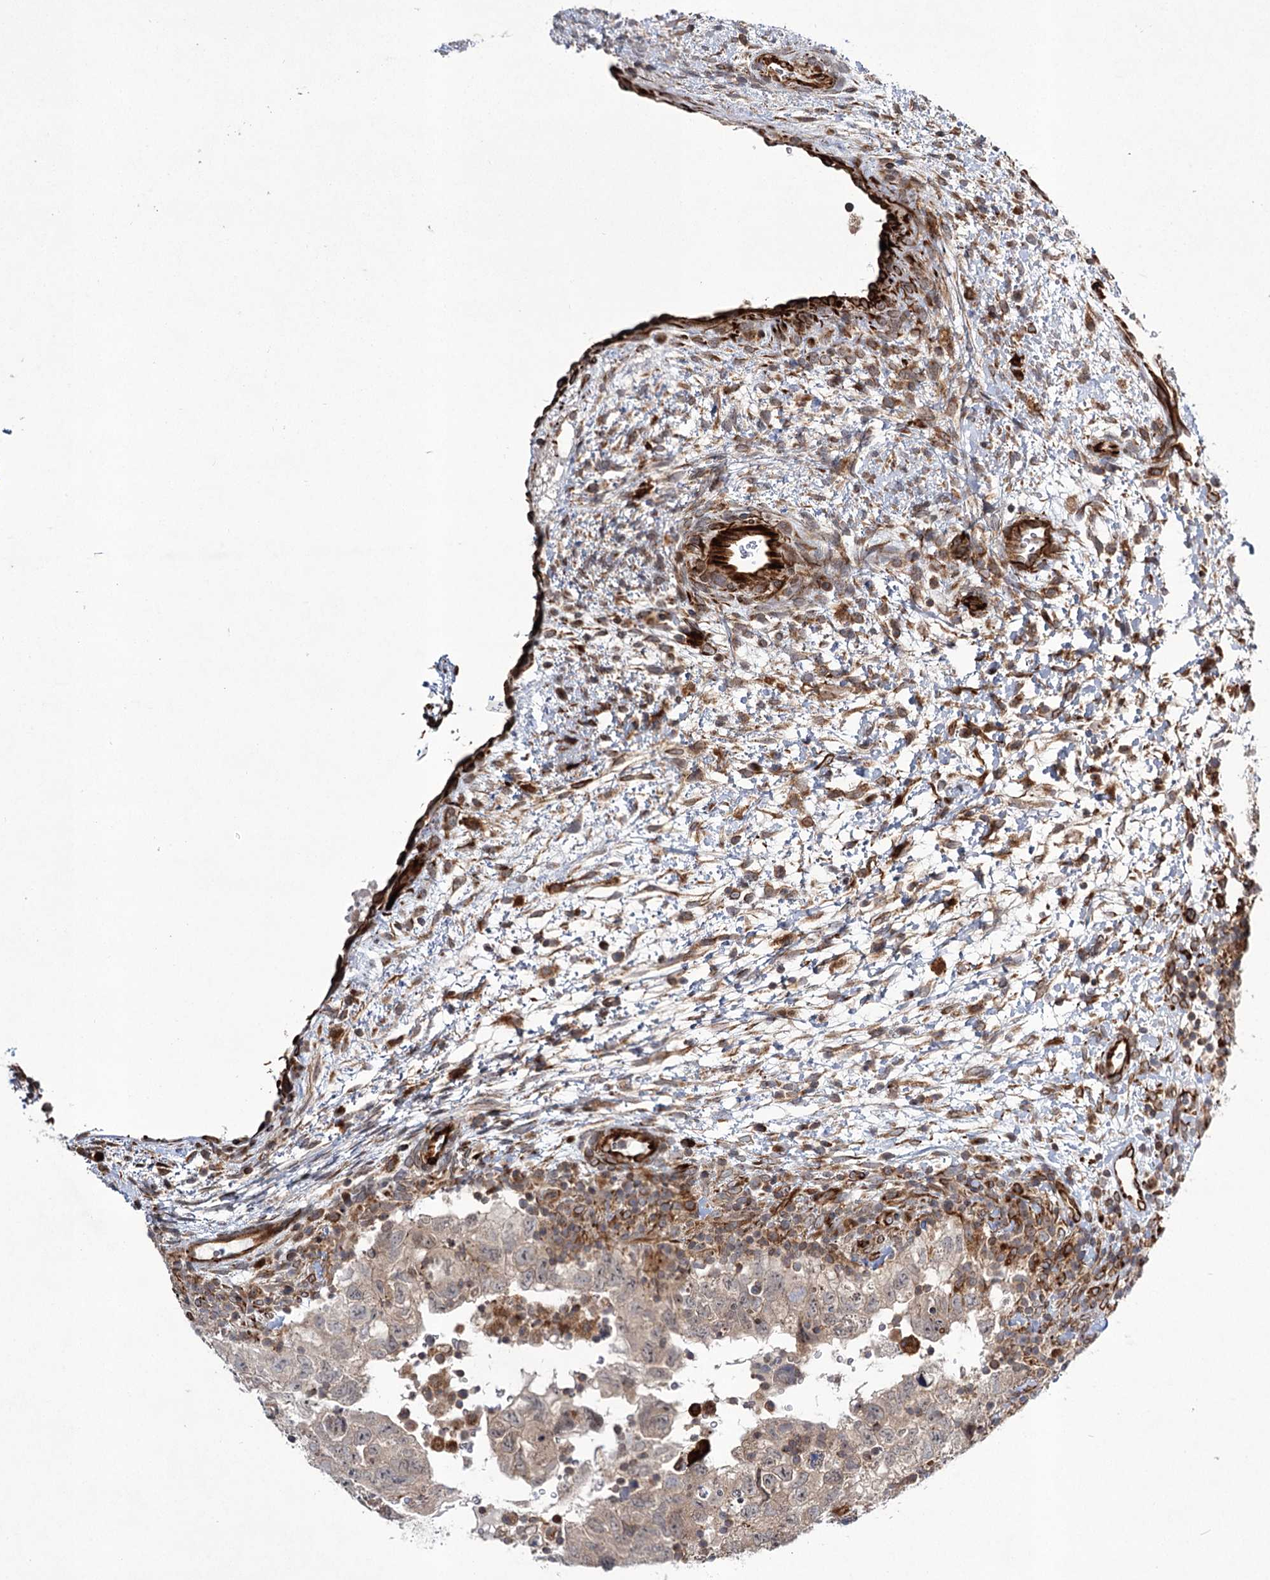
{"staining": {"intensity": "weak", "quantity": "<25%", "location": "cytoplasmic/membranous"}, "tissue": "testis cancer", "cell_type": "Tumor cells", "image_type": "cancer", "snomed": [{"axis": "morphology", "description": "Carcinoma, Embryonal, NOS"}, {"axis": "topography", "description": "Testis"}], "caption": "An immunohistochemistry (IHC) histopathology image of embryonal carcinoma (testis) is shown. There is no staining in tumor cells of embryonal carcinoma (testis).", "gene": "DPEP2", "patient": {"sex": "male", "age": 37}}